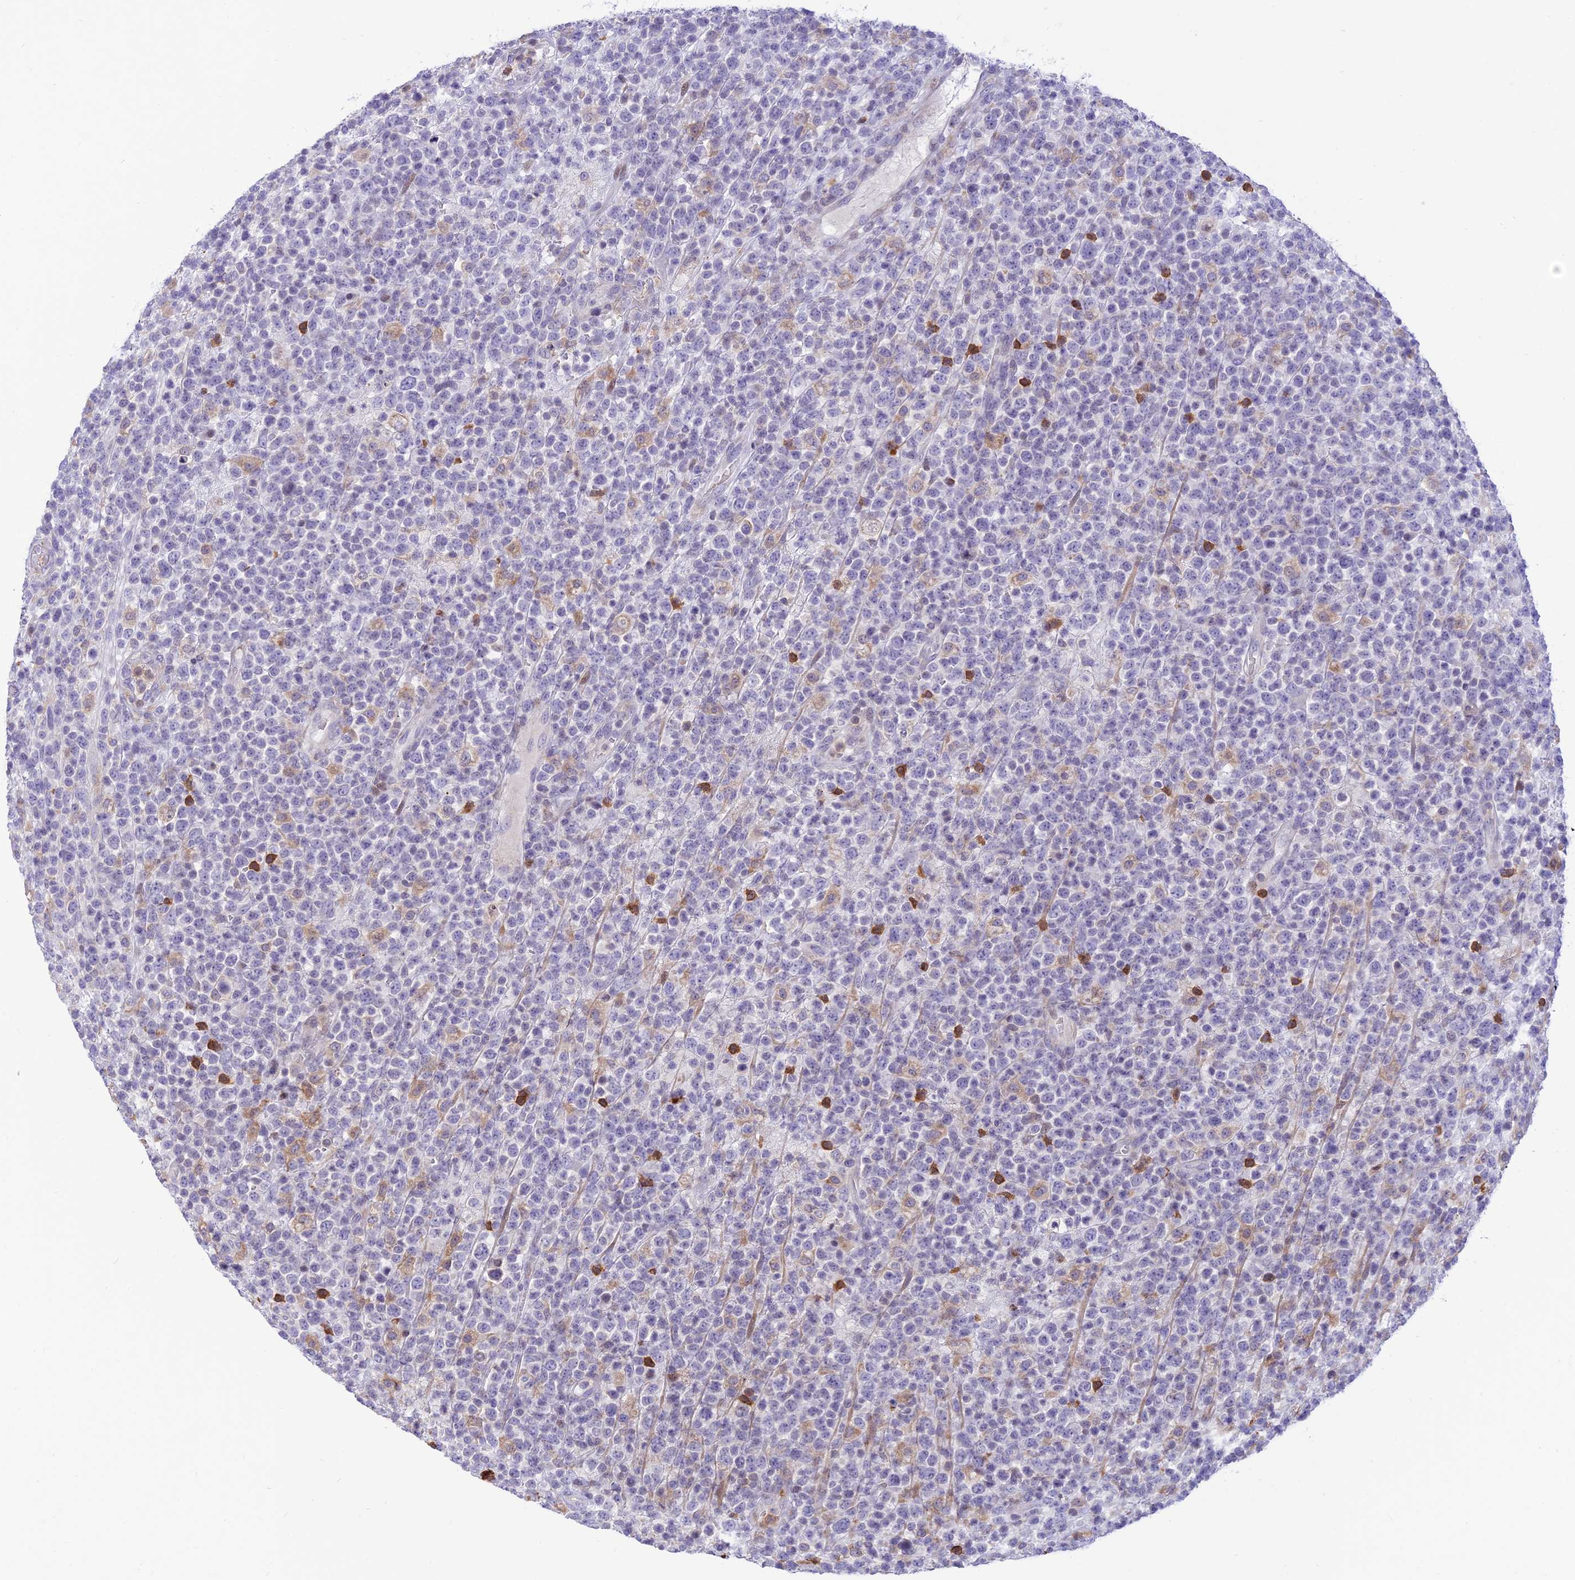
{"staining": {"intensity": "negative", "quantity": "none", "location": "none"}, "tissue": "lymphoma", "cell_type": "Tumor cells", "image_type": "cancer", "snomed": [{"axis": "morphology", "description": "Malignant lymphoma, non-Hodgkin's type, High grade"}, {"axis": "topography", "description": "Colon"}], "caption": "The image exhibits no staining of tumor cells in lymphoma.", "gene": "FAM186B", "patient": {"sex": "female", "age": 53}}